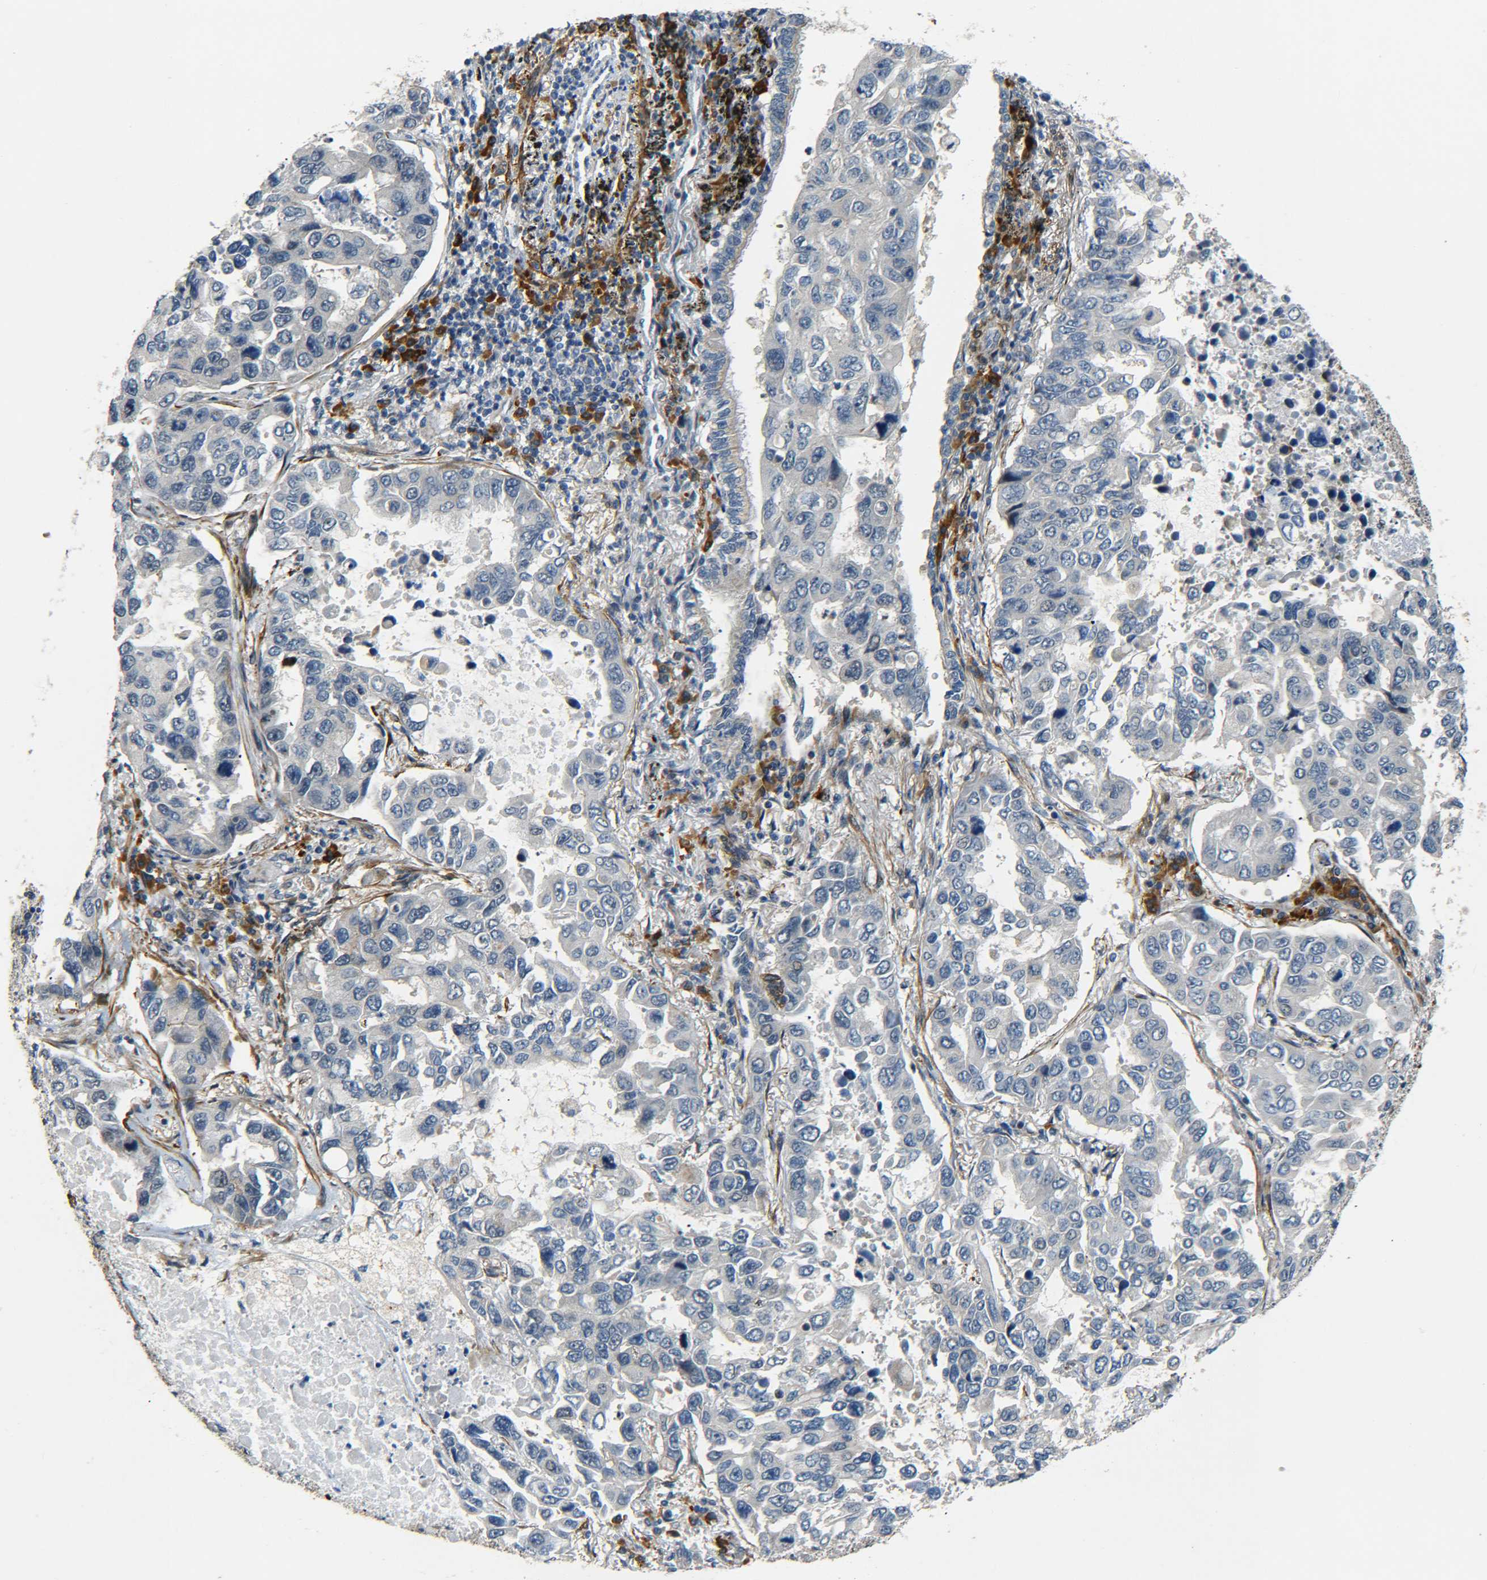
{"staining": {"intensity": "negative", "quantity": "none", "location": "none"}, "tissue": "lung cancer", "cell_type": "Tumor cells", "image_type": "cancer", "snomed": [{"axis": "morphology", "description": "Adenocarcinoma, NOS"}, {"axis": "topography", "description": "Lung"}], "caption": "Protein analysis of adenocarcinoma (lung) displays no significant positivity in tumor cells.", "gene": "MEIS1", "patient": {"sex": "male", "age": 64}}